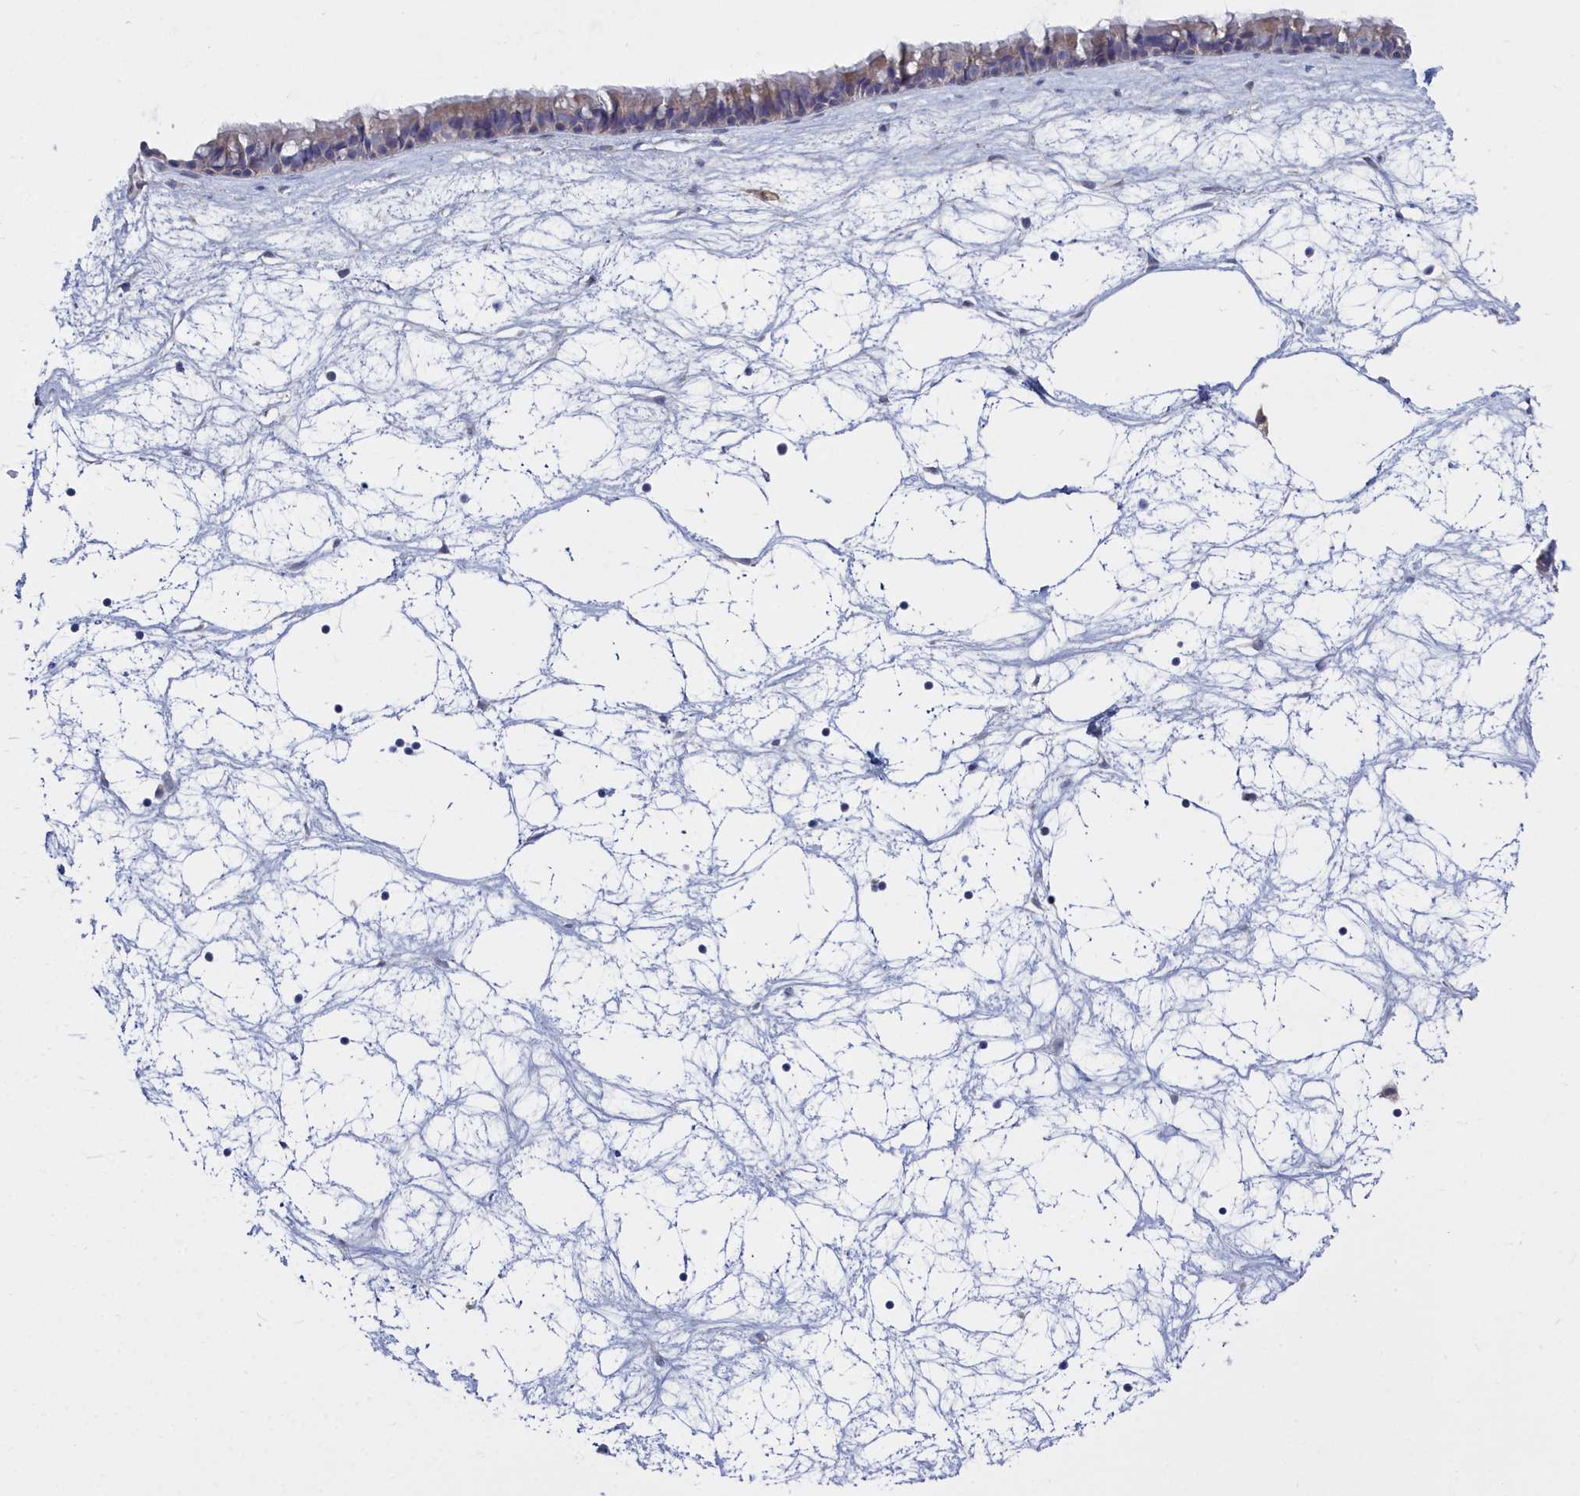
{"staining": {"intensity": "weak", "quantity": "<25%", "location": "cytoplasmic/membranous"}, "tissue": "nasopharynx", "cell_type": "Respiratory epithelial cells", "image_type": "normal", "snomed": [{"axis": "morphology", "description": "Normal tissue, NOS"}, {"axis": "topography", "description": "Nasopharynx"}], "caption": "IHC micrograph of benign human nasopharynx stained for a protein (brown), which demonstrates no positivity in respiratory epithelial cells.", "gene": "CCDC149", "patient": {"sex": "male", "age": 64}}